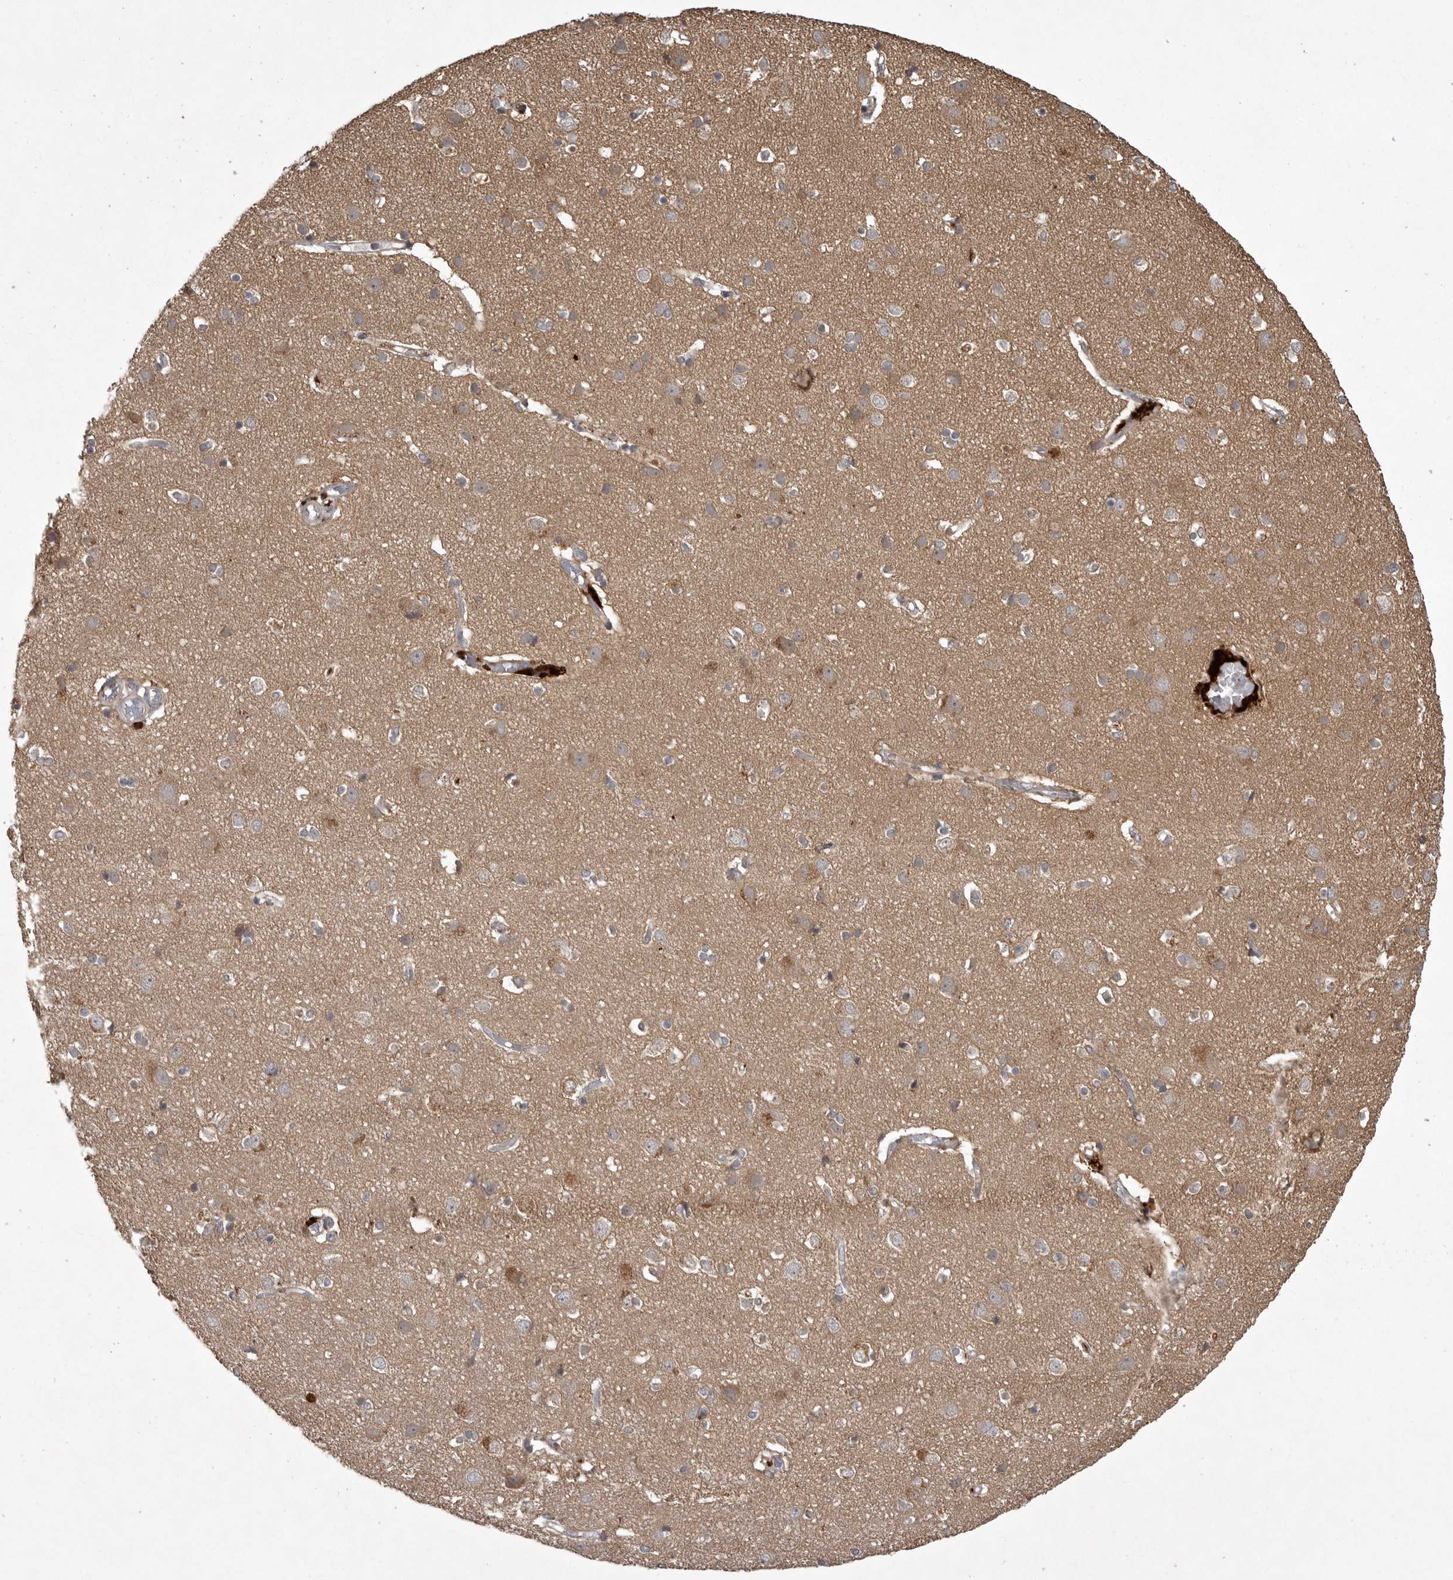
{"staining": {"intensity": "weak", "quantity": "25%-75%", "location": "cytoplasmic/membranous"}, "tissue": "cerebral cortex", "cell_type": "Endothelial cells", "image_type": "normal", "snomed": [{"axis": "morphology", "description": "Normal tissue, NOS"}, {"axis": "topography", "description": "Cerebral cortex"}], "caption": "Protein expression analysis of benign human cerebral cortex reveals weak cytoplasmic/membranous staining in approximately 25%-75% of endothelial cells.", "gene": "GPR31", "patient": {"sex": "male", "age": 54}}